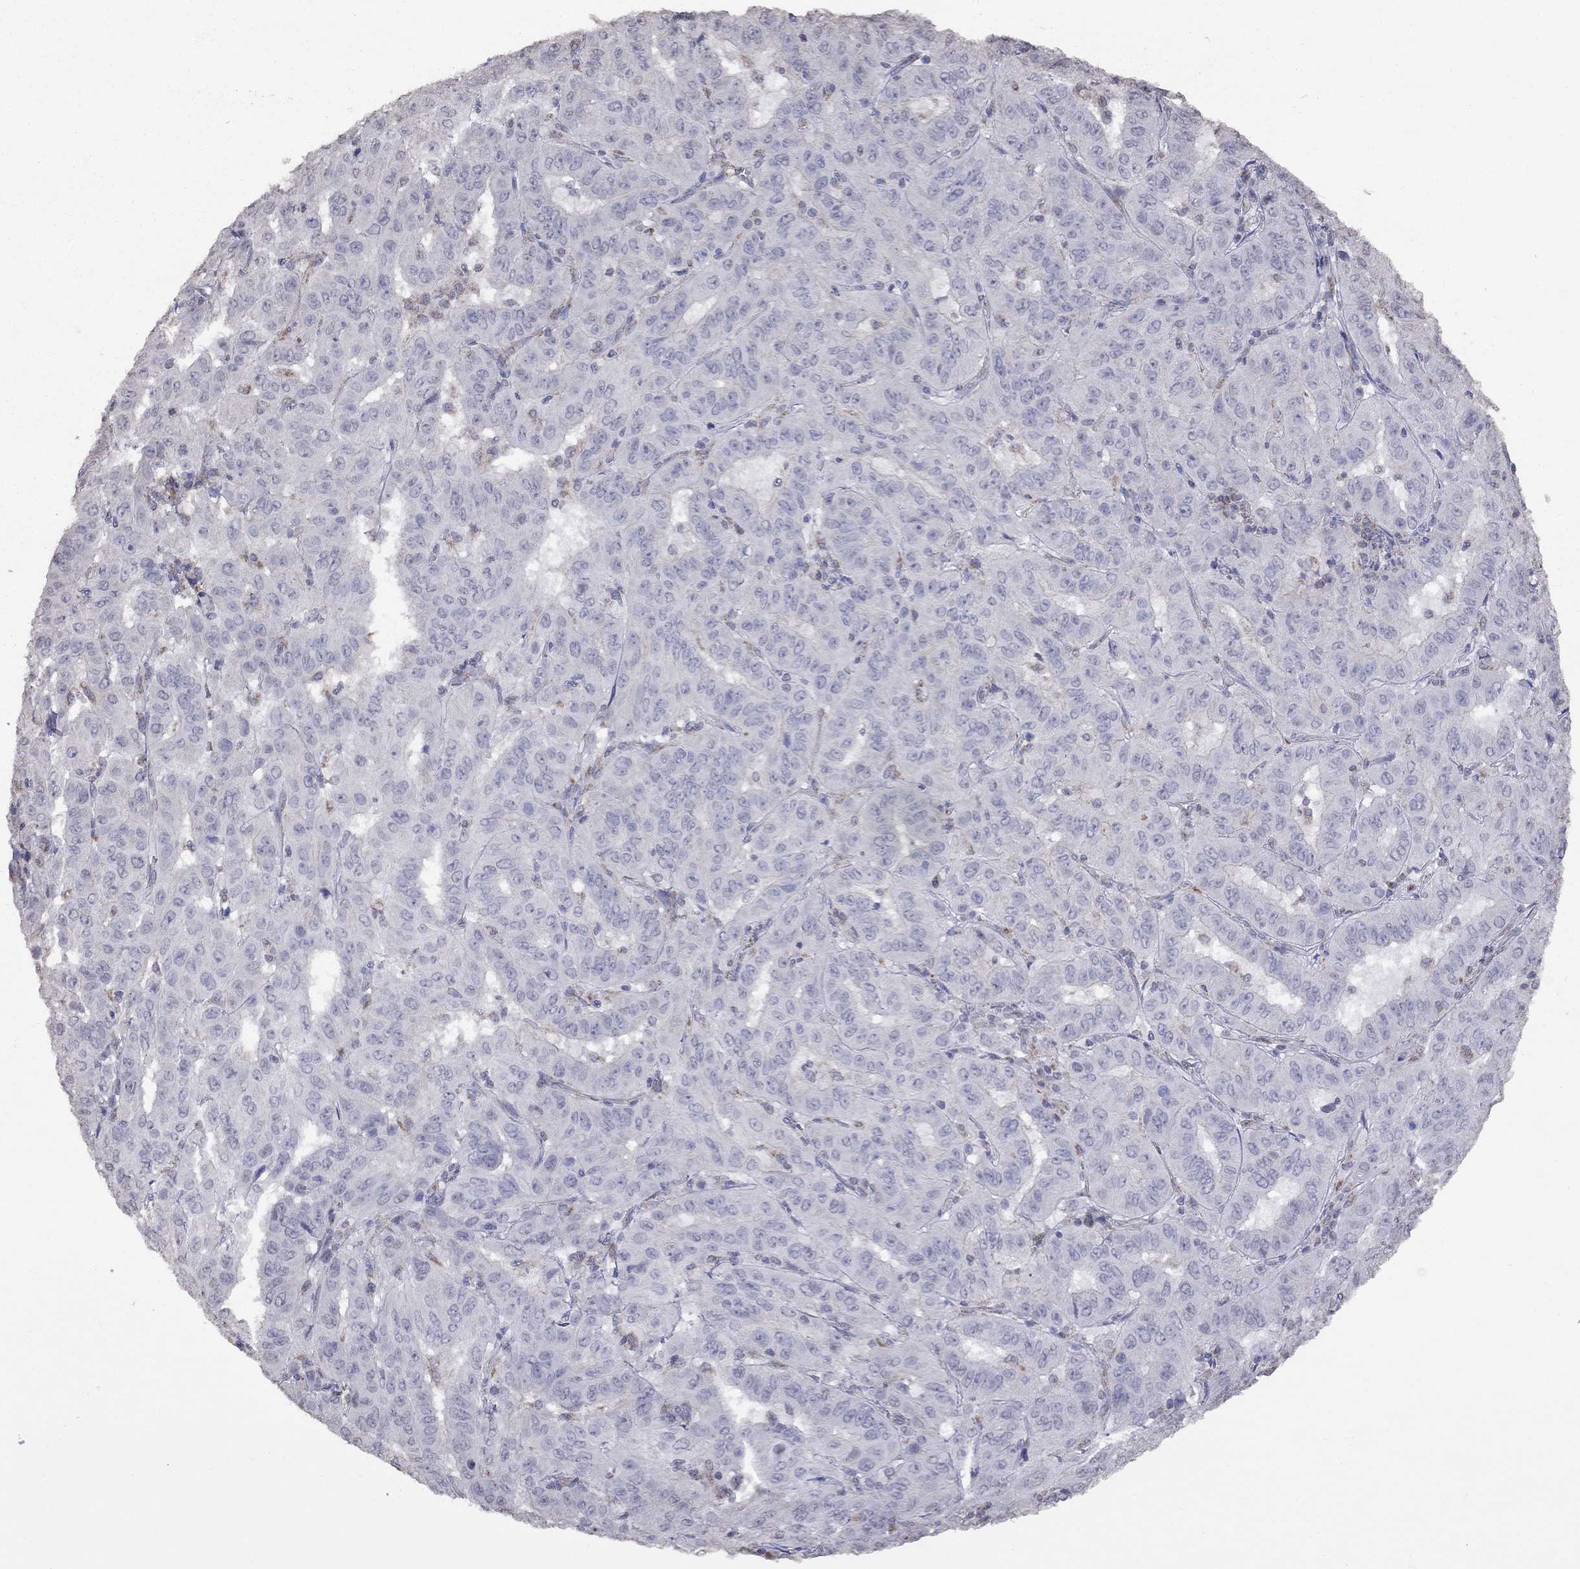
{"staining": {"intensity": "negative", "quantity": "none", "location": "none"}, "tissue": "pancreatic cancer", "cell_type": "Tumor cells", "image_type": "cancer", "snomed": [{"axis": "morphology", "description": "Adenocarcinoma, NOS"}, {"axis": "topography", "description": "Pancreas"}], "caption": "The micrograph exhibits no staining of tumor cells in pancreatic cancer (adenocarcinoma). (DAB (3,3'-diaminobenzidine) IHC with hematoxylin counter stain).", "gene": "NDUFB1", "patient": {"sex": "male", "age": 63}}